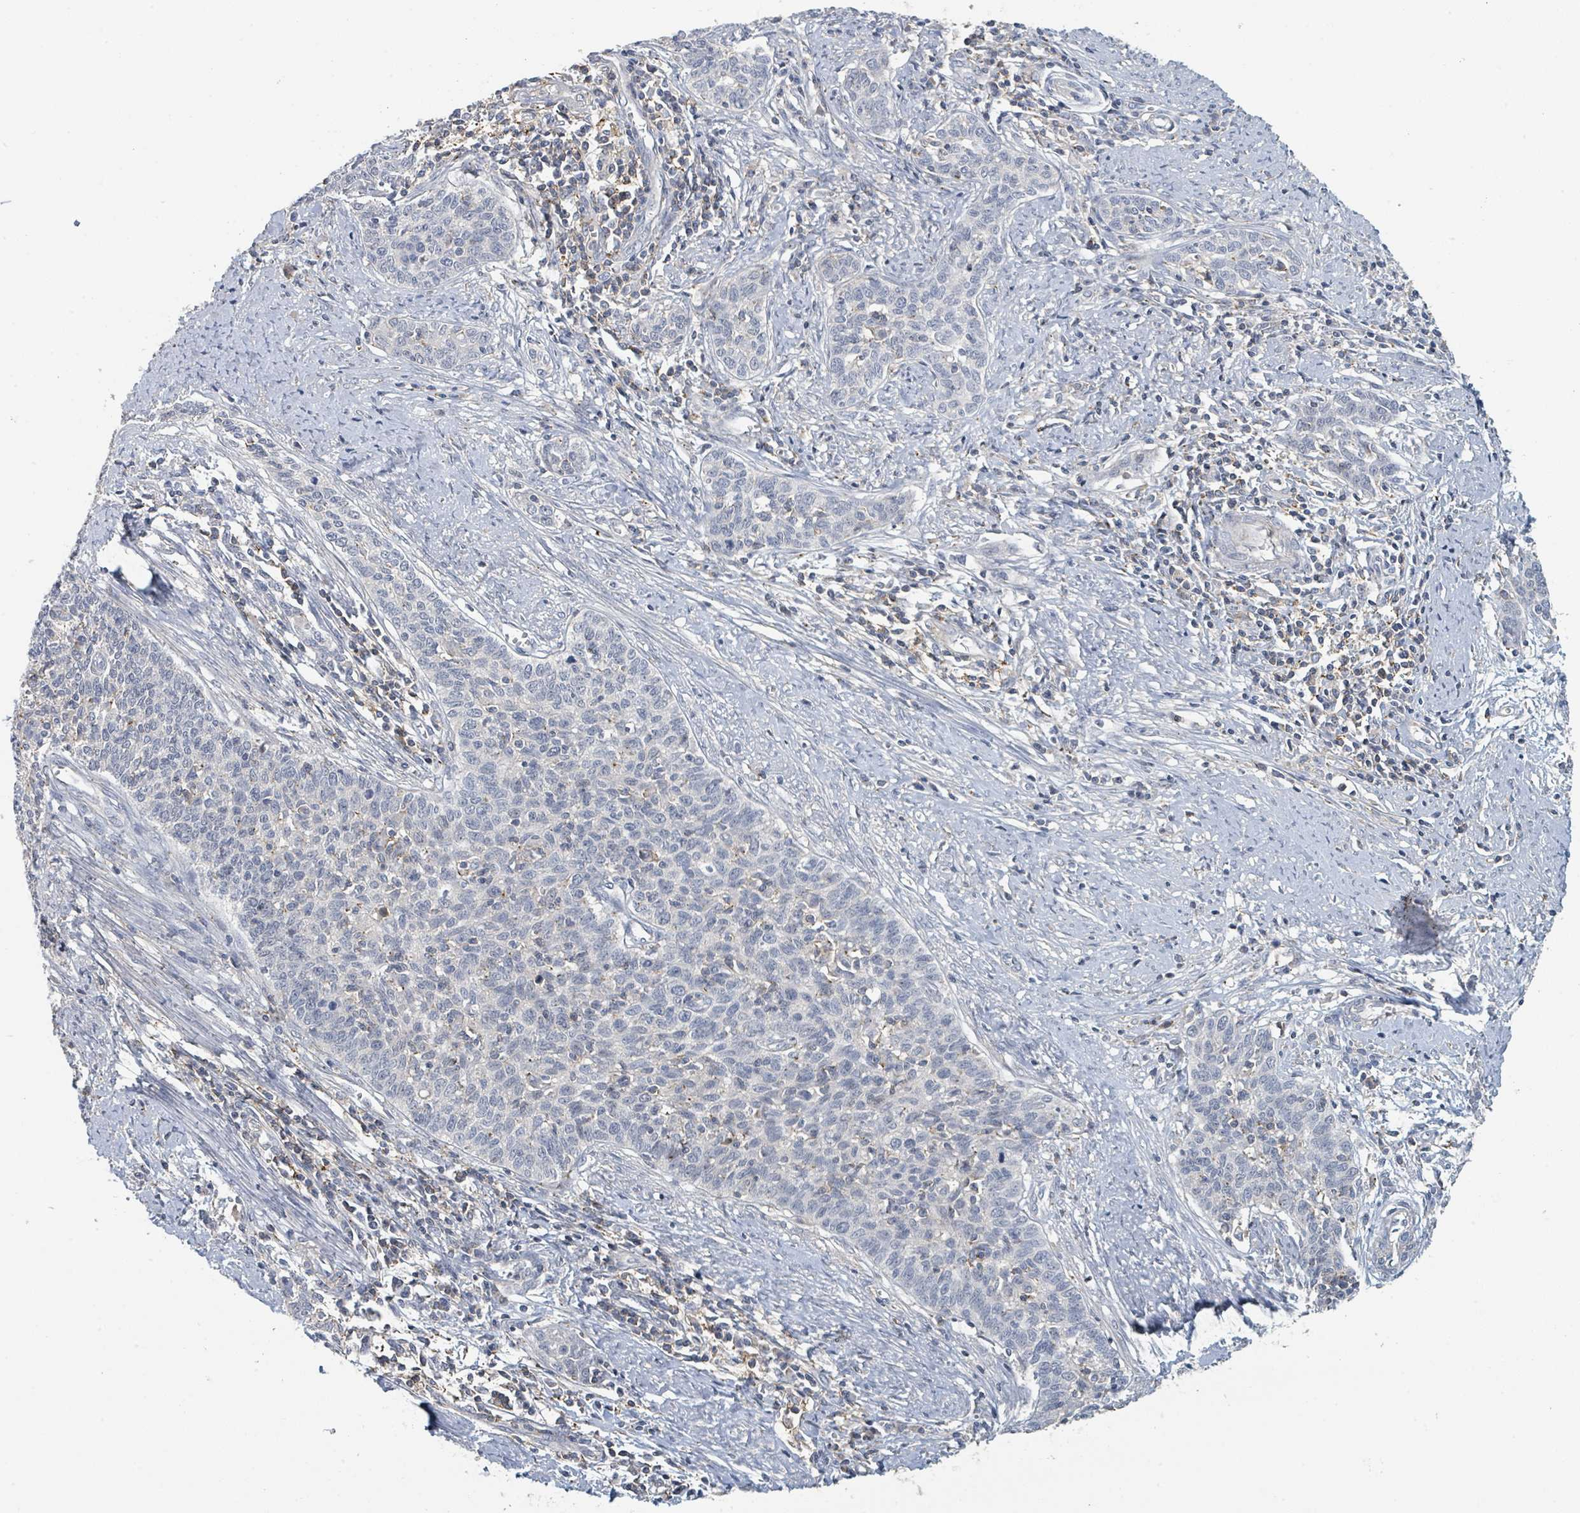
{"staining": {"intensity": "negative", "quantity": "none", "location": "none"}, "tissue": "cervical cancer", "cell_type": "Tumor cells", "image_type": "cancer", "snomed": [{"axis": "morphology", "description": "Squamous cell carcinoma, NOS"}, {"axis": "topography", "description": "Cervix"}], "caption": "This is a photomicrograph of immunohistochemistry (IHC) staining of cervical cancer (squamous cell carcinoma), which shows no staining in tumor cells. The staining is performed using DAB (3,3'-diaminobenzidine) brown chromogen with nuclei counter-stained in using hematoxylin.", "gene": "LRRC42", "patient": {"sex": "female", "age": 39}}